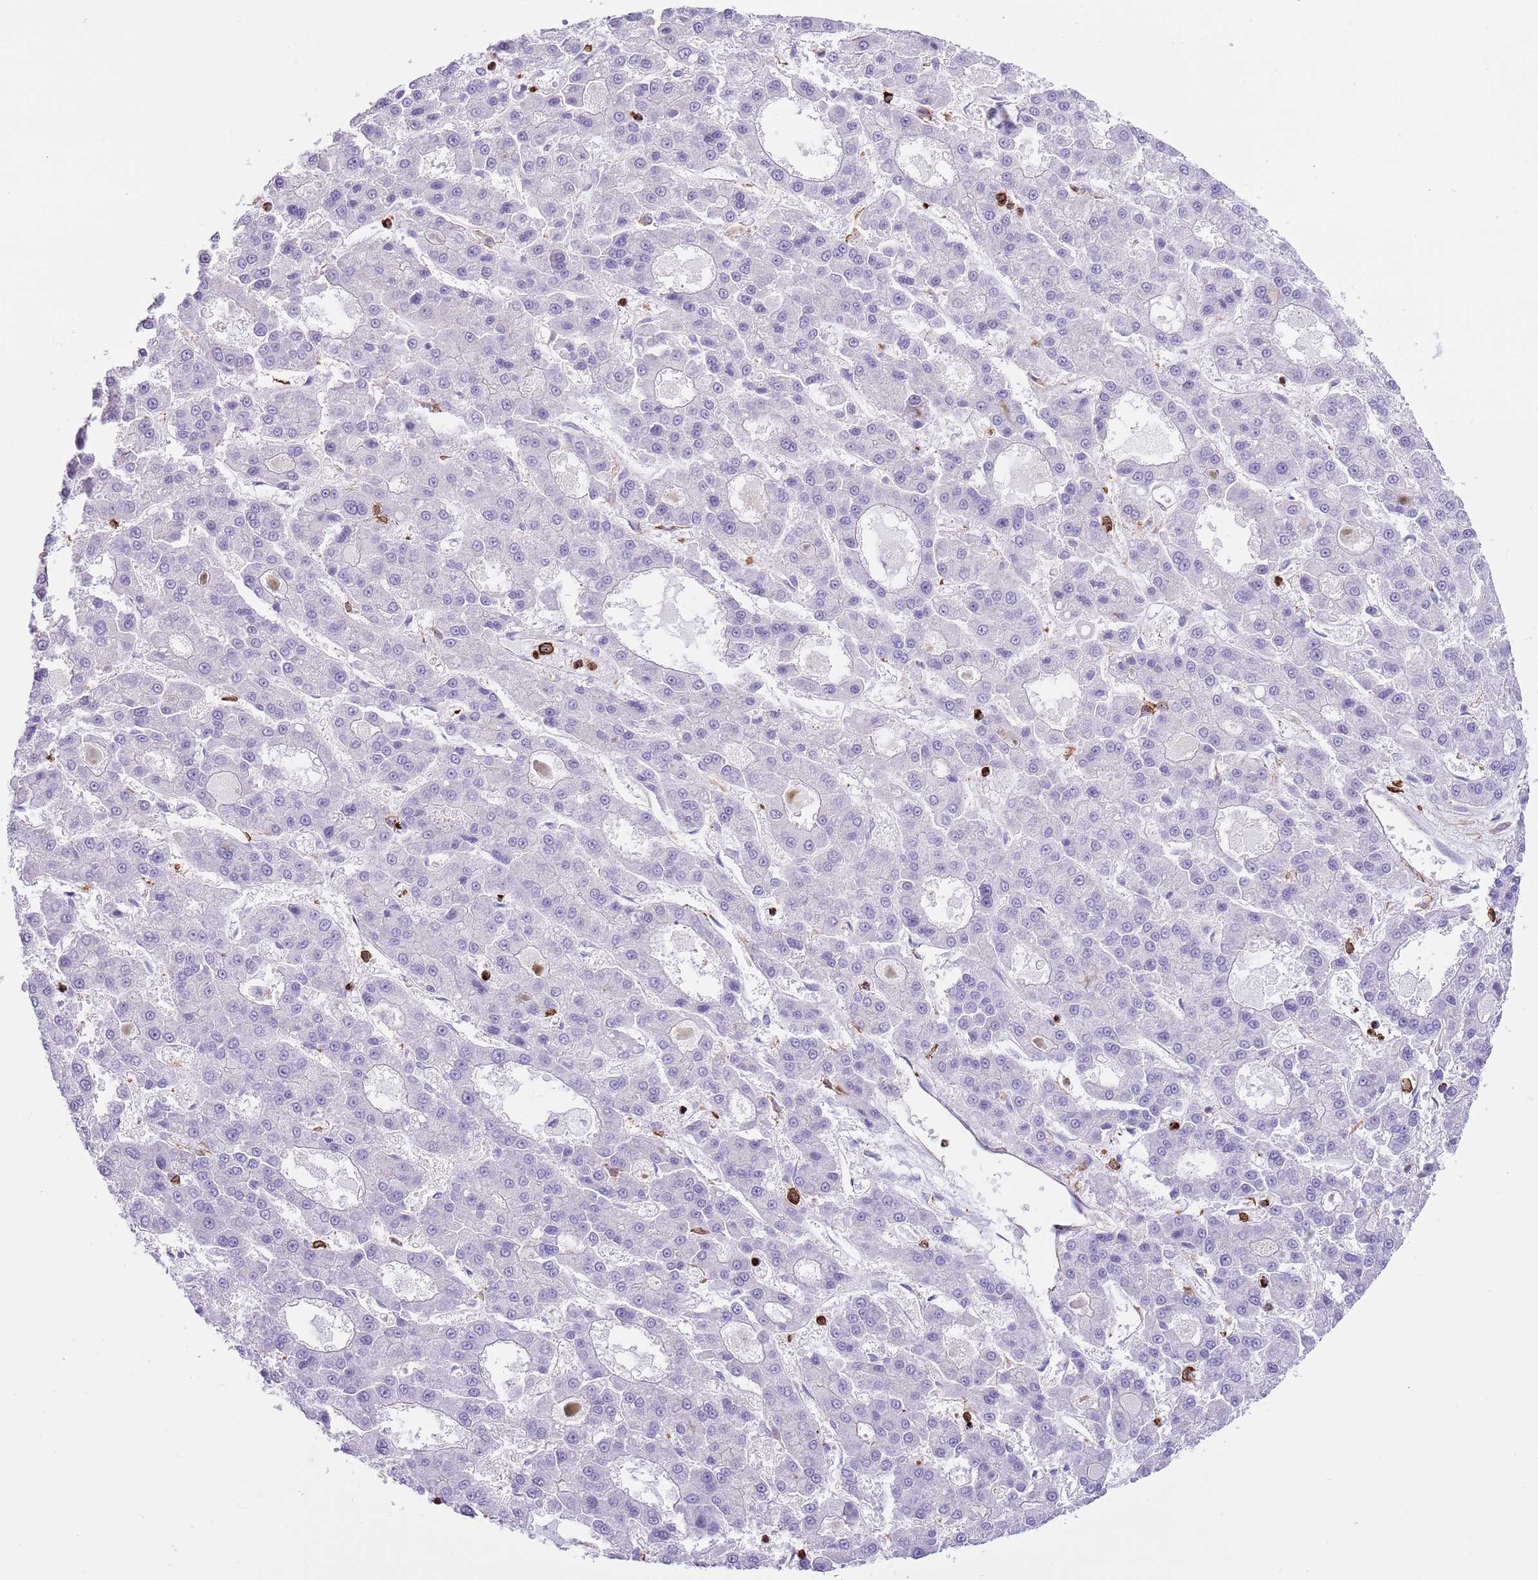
{"staining": {"intensity": "weak", "quantity": "<25%", "location": "cytoplasmic/membranous"}, "tissue": "liver cancer", "cell_type": "Tumor cells", "image_type": "cancer", "snomed": [{"axis": "morphology", "description": "Carcinoma, Hepatocellular, NOS"}, {"axis": "topography", "description": "Liver"}], "caption": "Human liver cancer stained for a protein using immunohistochemistry displays no positivity in tumor cells.", "gene": "EFHD2", "patient": {"sex": "male", "age": 70}}